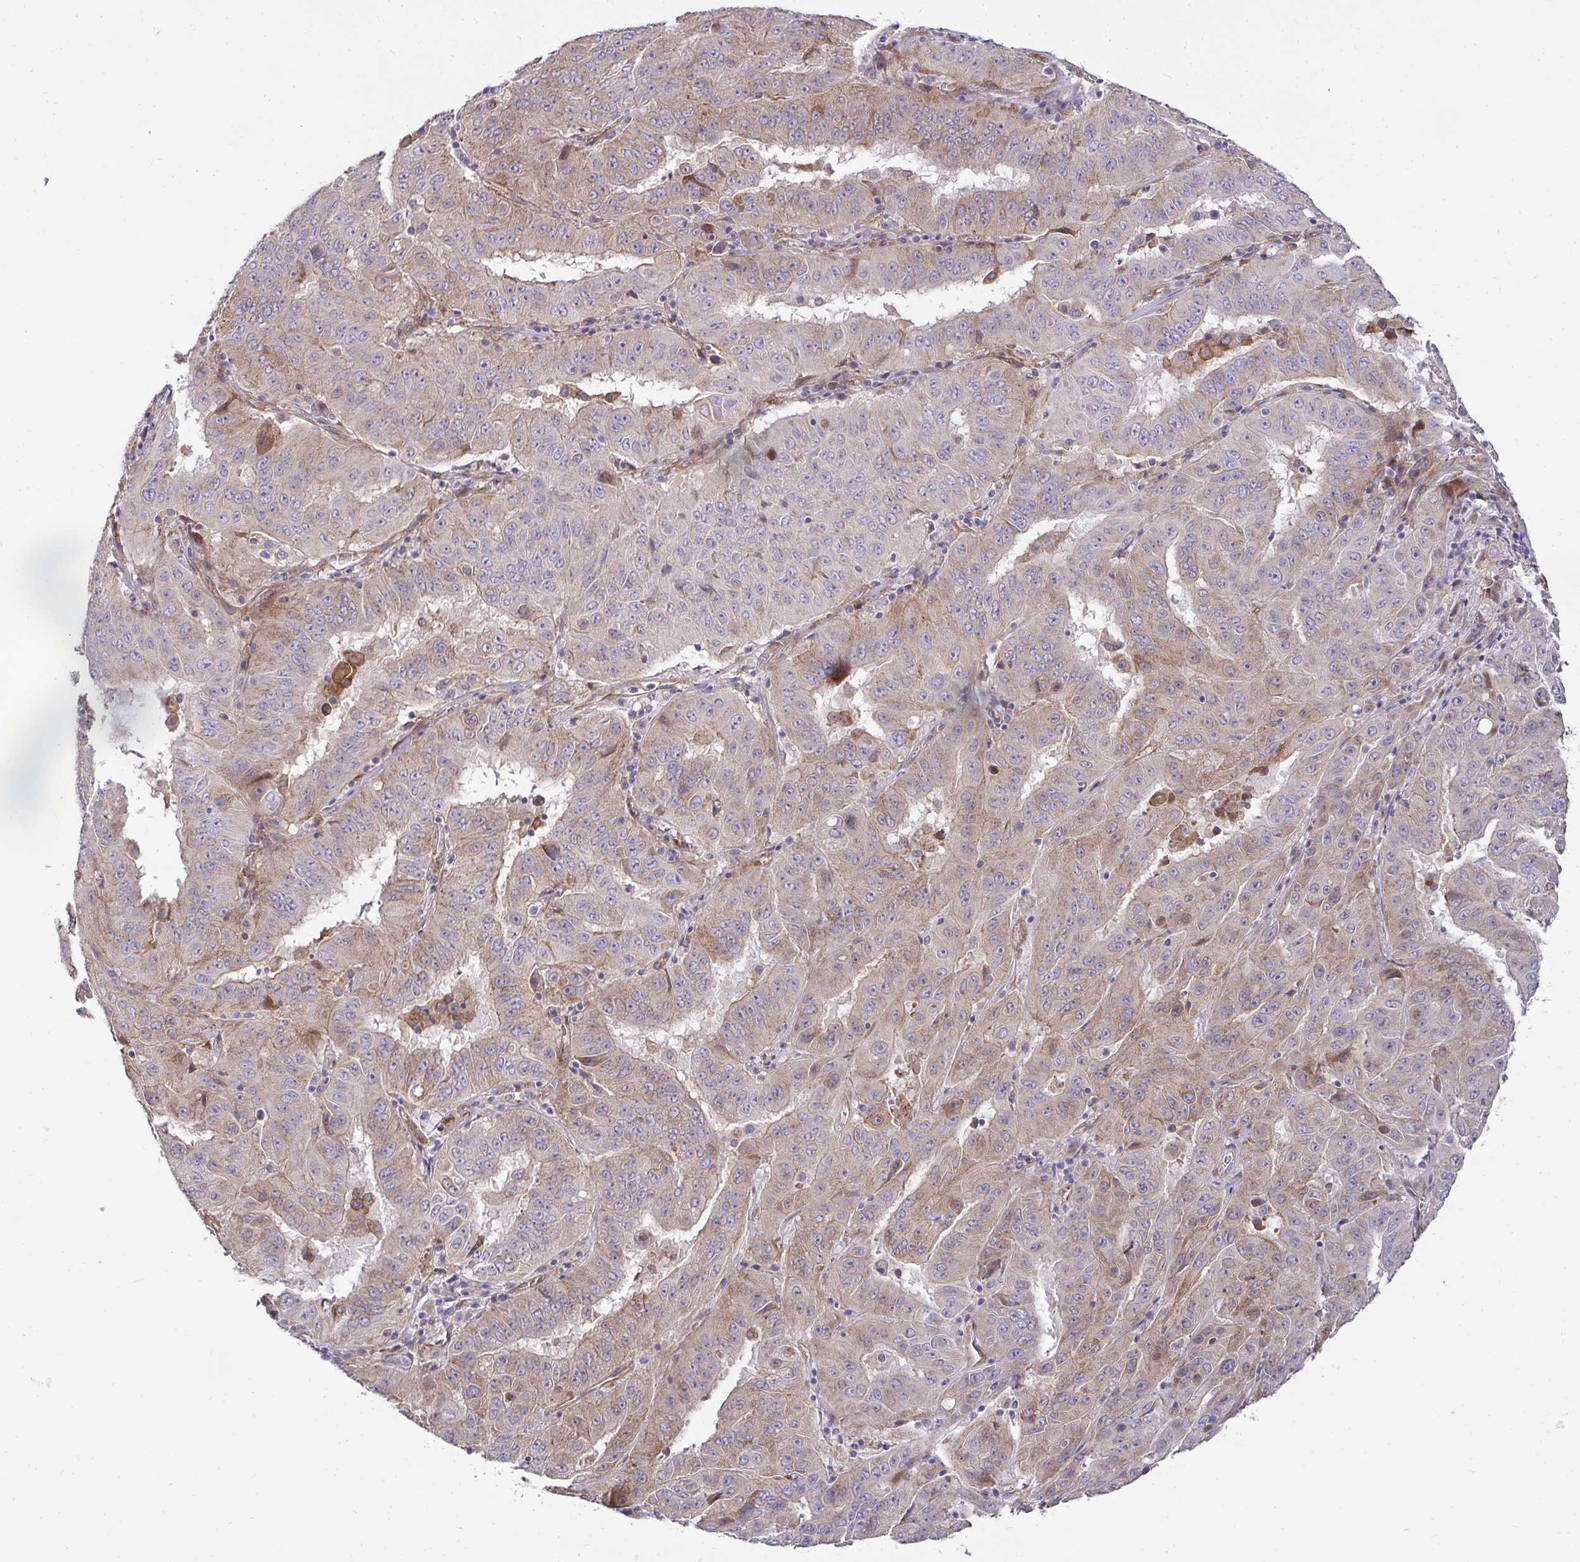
{"staining": {"intensity": "weak", "quantity": ">75%", "location": "cytoplasmic/membranous"}, "tissue": "pancreatic cancer", "cell_type": "Tumor cells", "image_type": "cancer", "snomed": [{"axis": "morphology", "description": "Adenocarcinoma, NOS"}, {"axis": "topography", "description": "Pancreas"}], "caption": "Pancreatic cancer (adenocarcinoma) tissue demonstrates weak cytoplasmic/membranous expression in approximately >75% of tumor cells, visualized by immunohistochemistry.", "gene": "SH2D1B", "patient": {"sex": "male", "age": 63}}